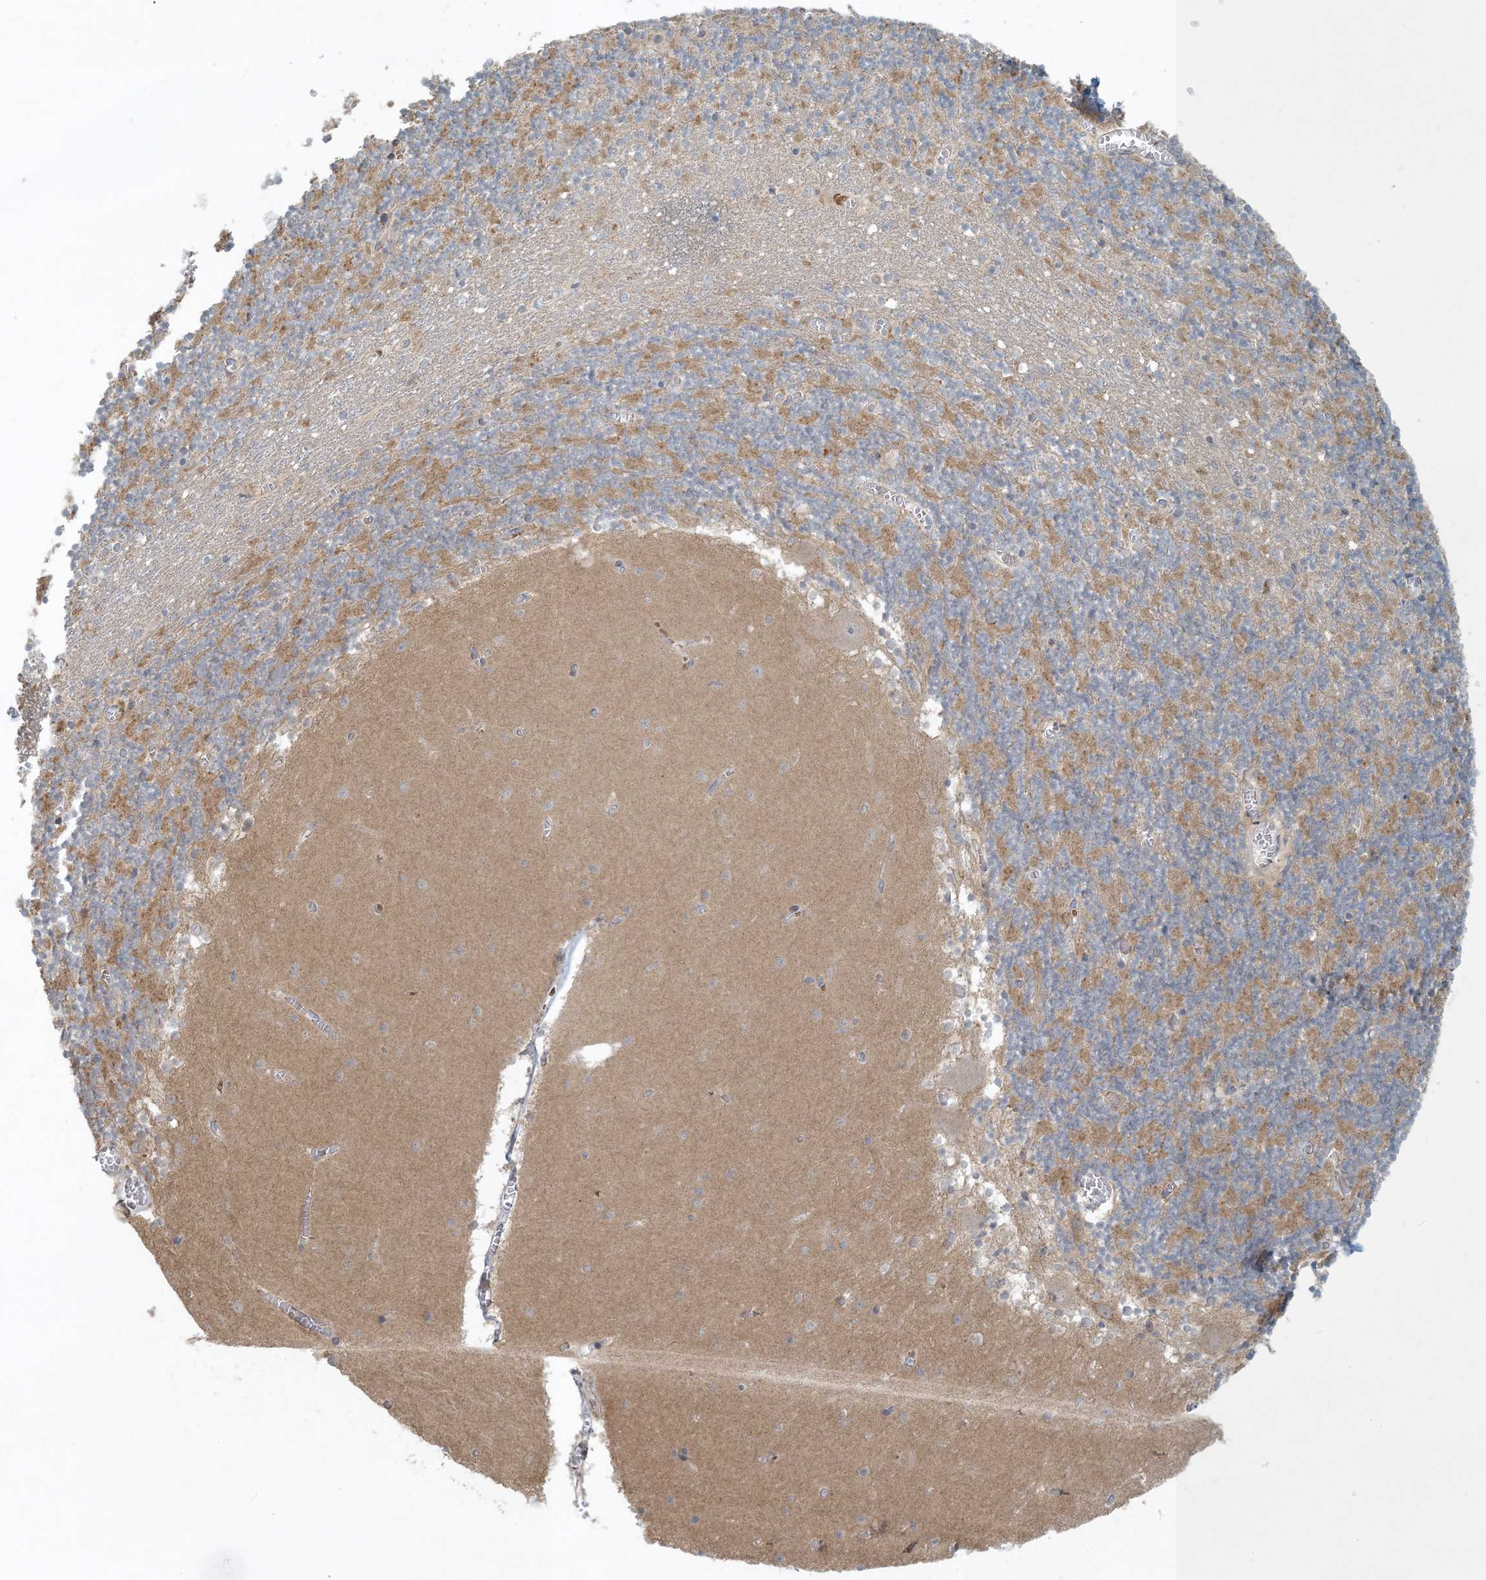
{"staining": {"intensity": "moderate", "quantity": ">75%", "location": "cytoplasmic/membranous"}, "tissue": "cerebellum", "cell_type": "Cells in granular layer", "image_type": "normal", "snomed": [{"axis": "morphology", "description": "Normal tissue, NOS"}, {"axis": "topography", "description": "Cerebellum"}], "caption": "Benign cerebellum demonstrates moderate cytoplasmic/membranous positivity in about >75% of cells in granular layer The staining is performed using DAB (3,3'-diaminobenzidine) brown chromogen to label protein expression. The nuclei are counter-stained blue using hematoxylin..", "gene": "CTDNEP1", "patient": {"sex": "female", "age": 28}}